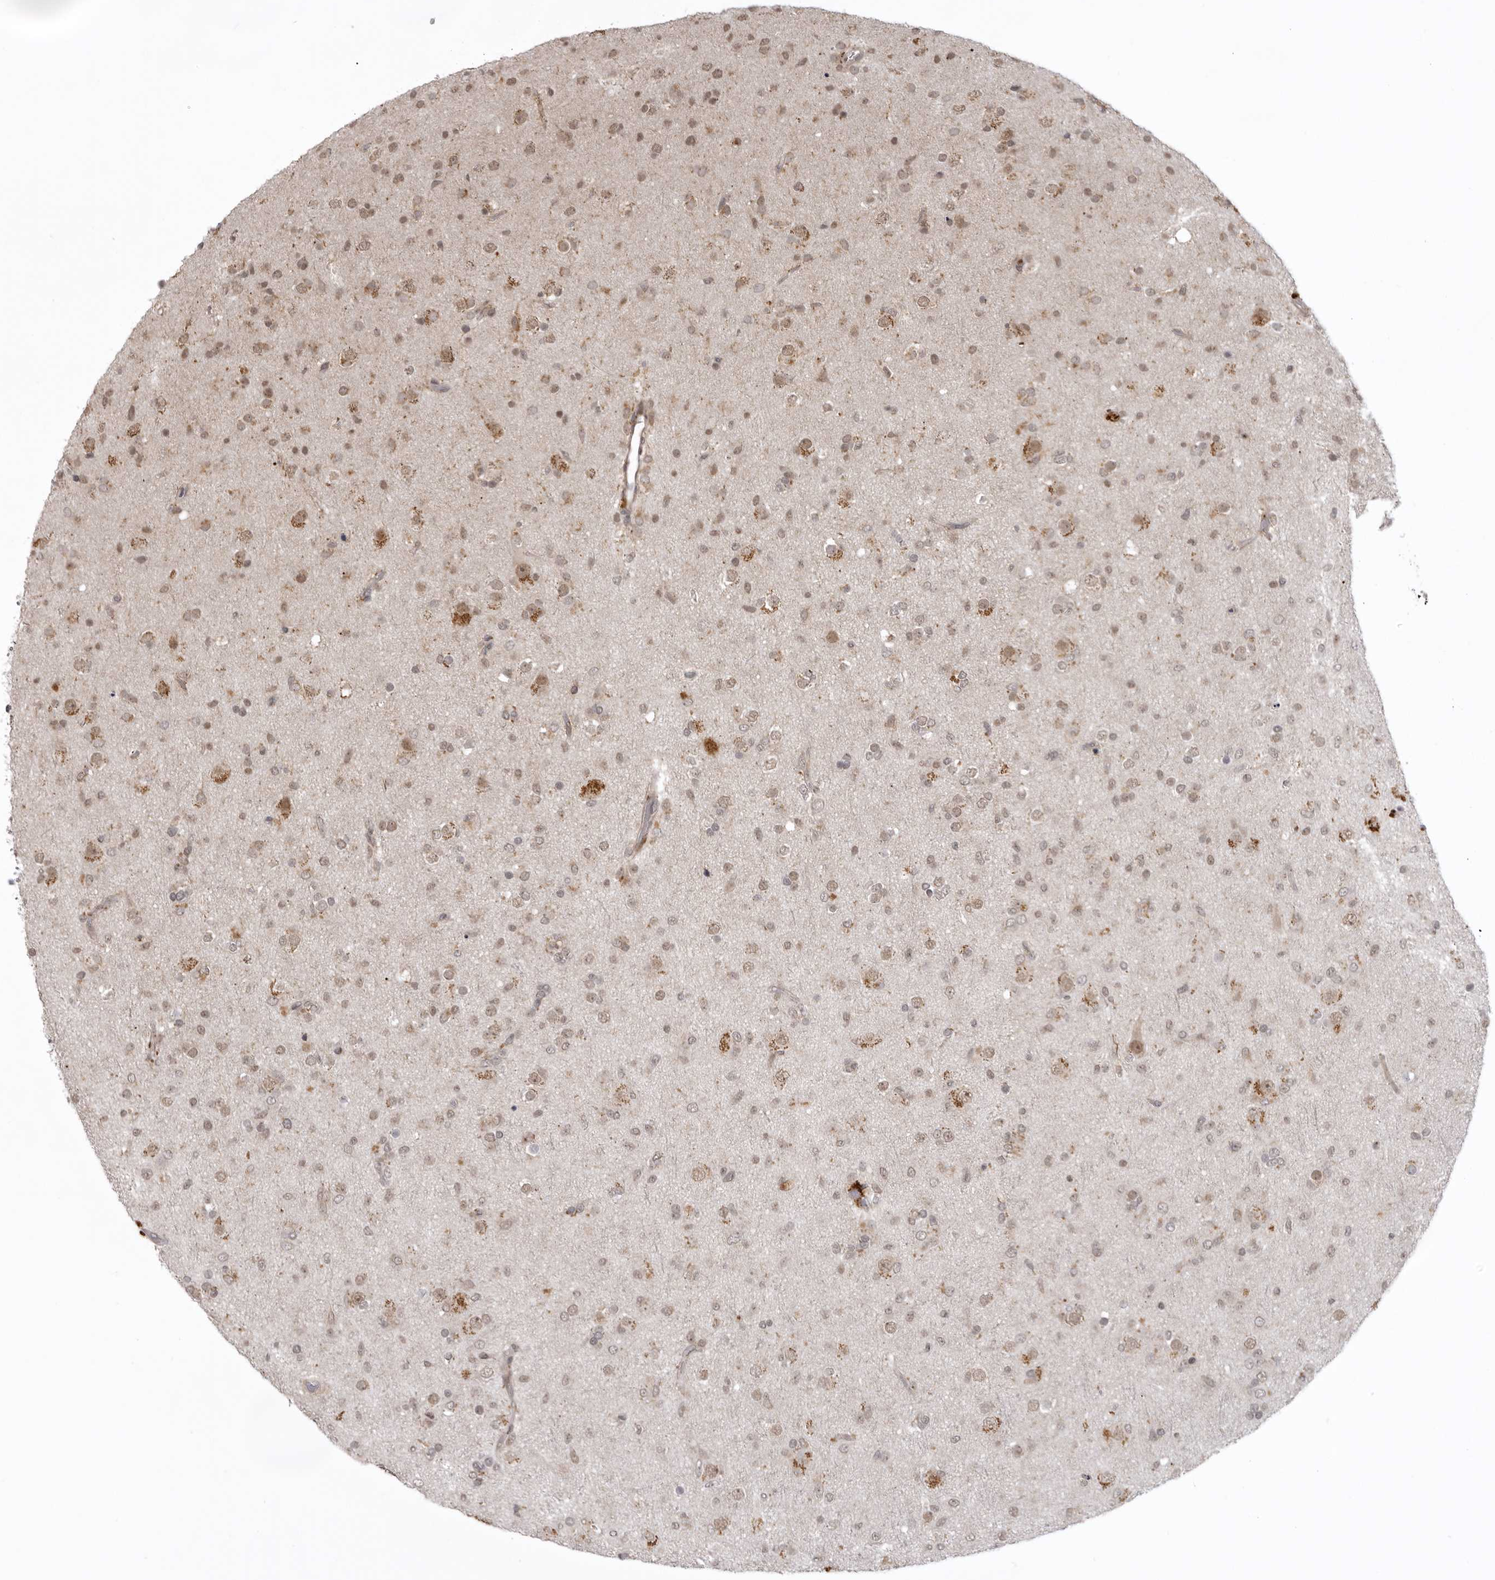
{"staining": {"intensity": "moderate", "quantity": ">75%", "location": "cytoplasmic/membranous,nuclear"}, "tissue": "glioma", "cell_type": "Tumor cells", "image_type": "cancer", "snomed": [{"axis": "morphology", "description": "Glioma, malignant, Low grade"}, {"axis": "topography", "description": "Brain"}], "caption": "Human malignant glioma (low-grade) stained for a protein (brown) reveals moderate cytoplasmic/membranous and nuclear positive positivity in about >75% of tumor cells.", "gene": "C1orf109", "patient": {"sex": "male", "age": 65}}